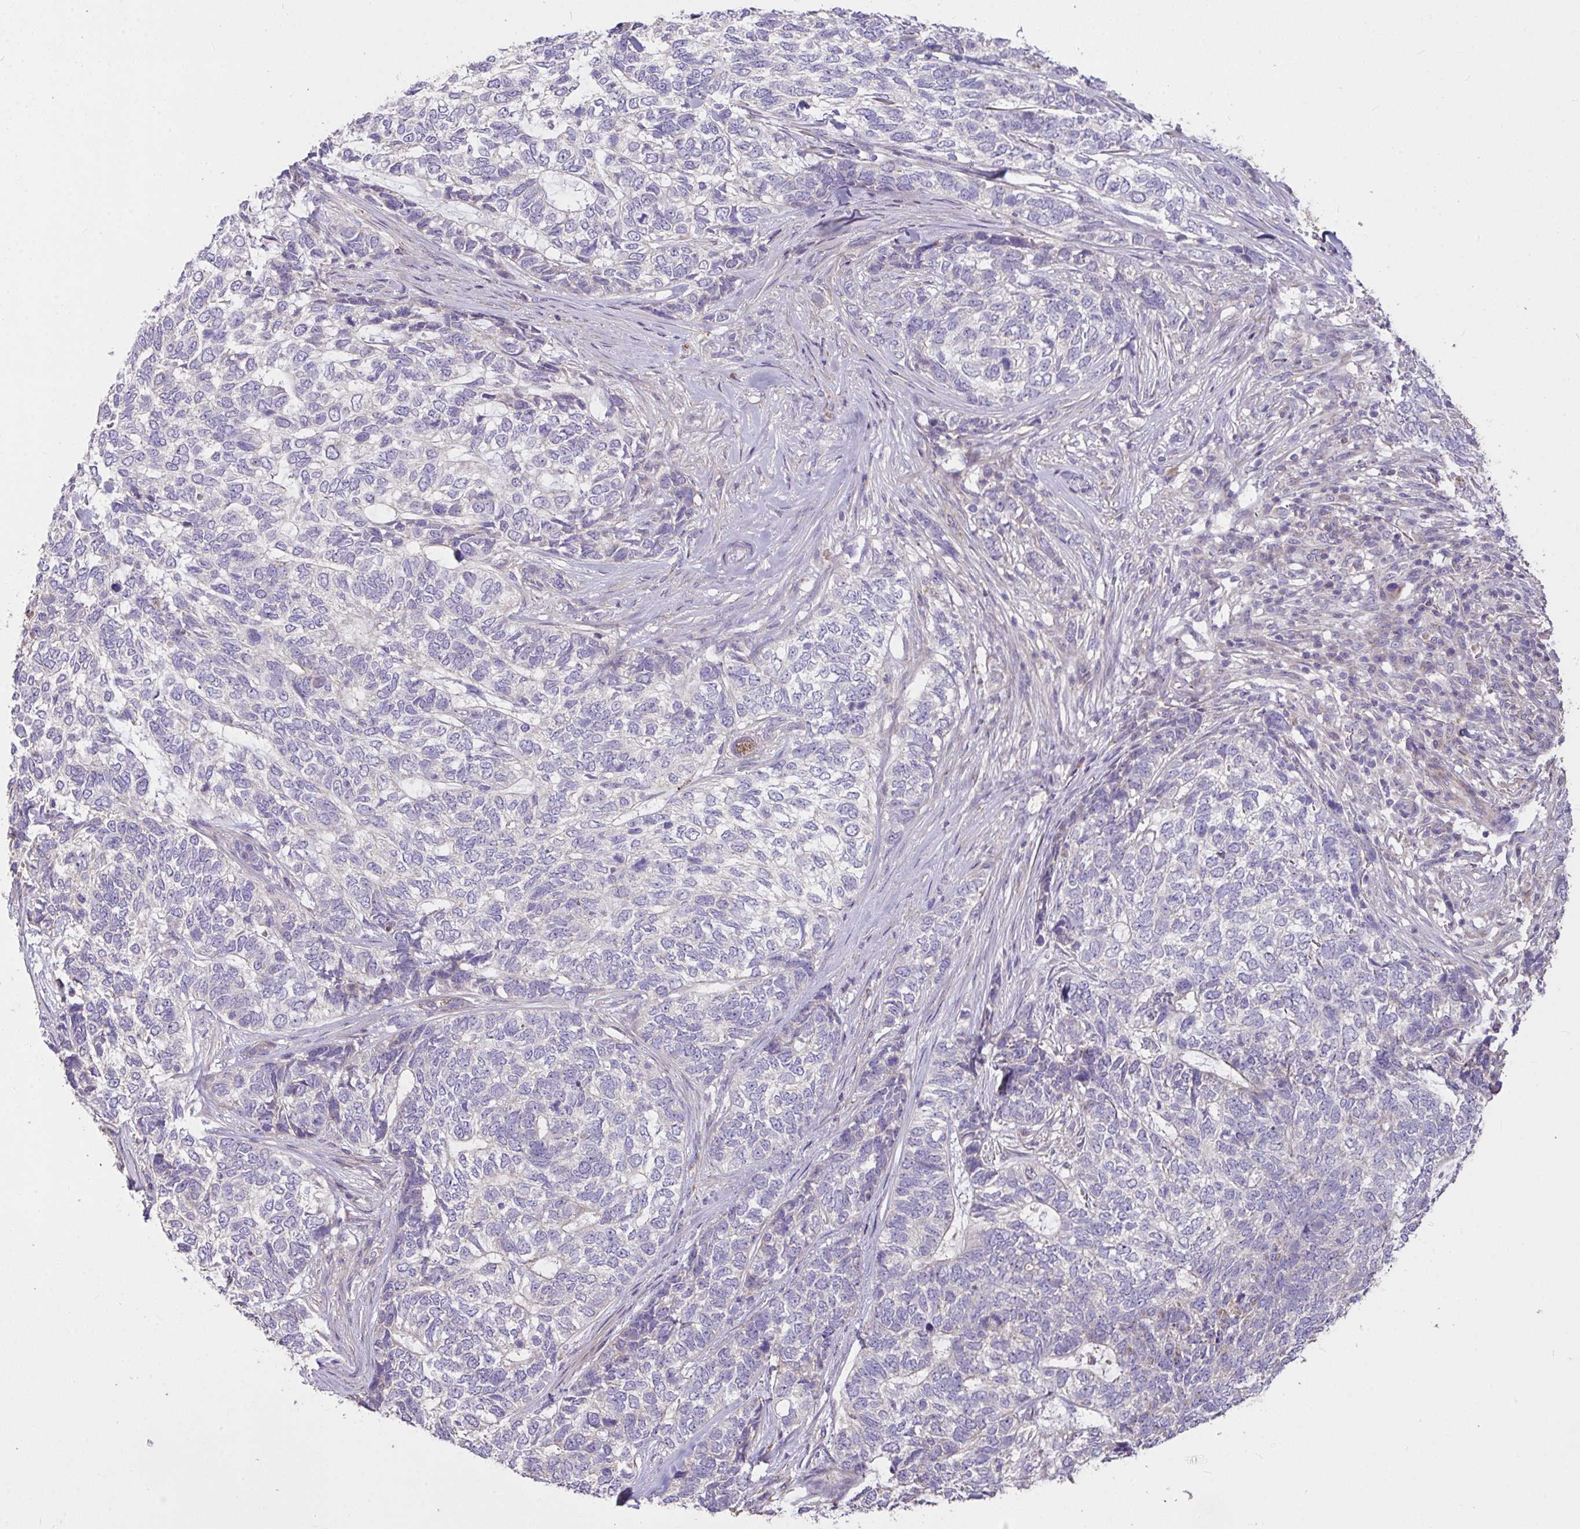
{"staining": {"intensity": "negative", "quantity": "none", "location": "none"}, "tissue": "skin cancer", "cell_type": "Tumor cells", "image_type": "cancer", "snomed": [{"axis": "morphology", "description": "Basal cell carcinoma"}, {"axis": "topography", "description": "Skin"}], "caption": "Immunohistochemistry micrograph of neoplastic tissue: skin cancer (basal cell carcinoma) stained with DAB (3,3'-diaminobenzidine) exhibits no significant protein expression in tumor cells.", "gene": "FCER1A", "patient": {"sex": "female", "age": 65}}